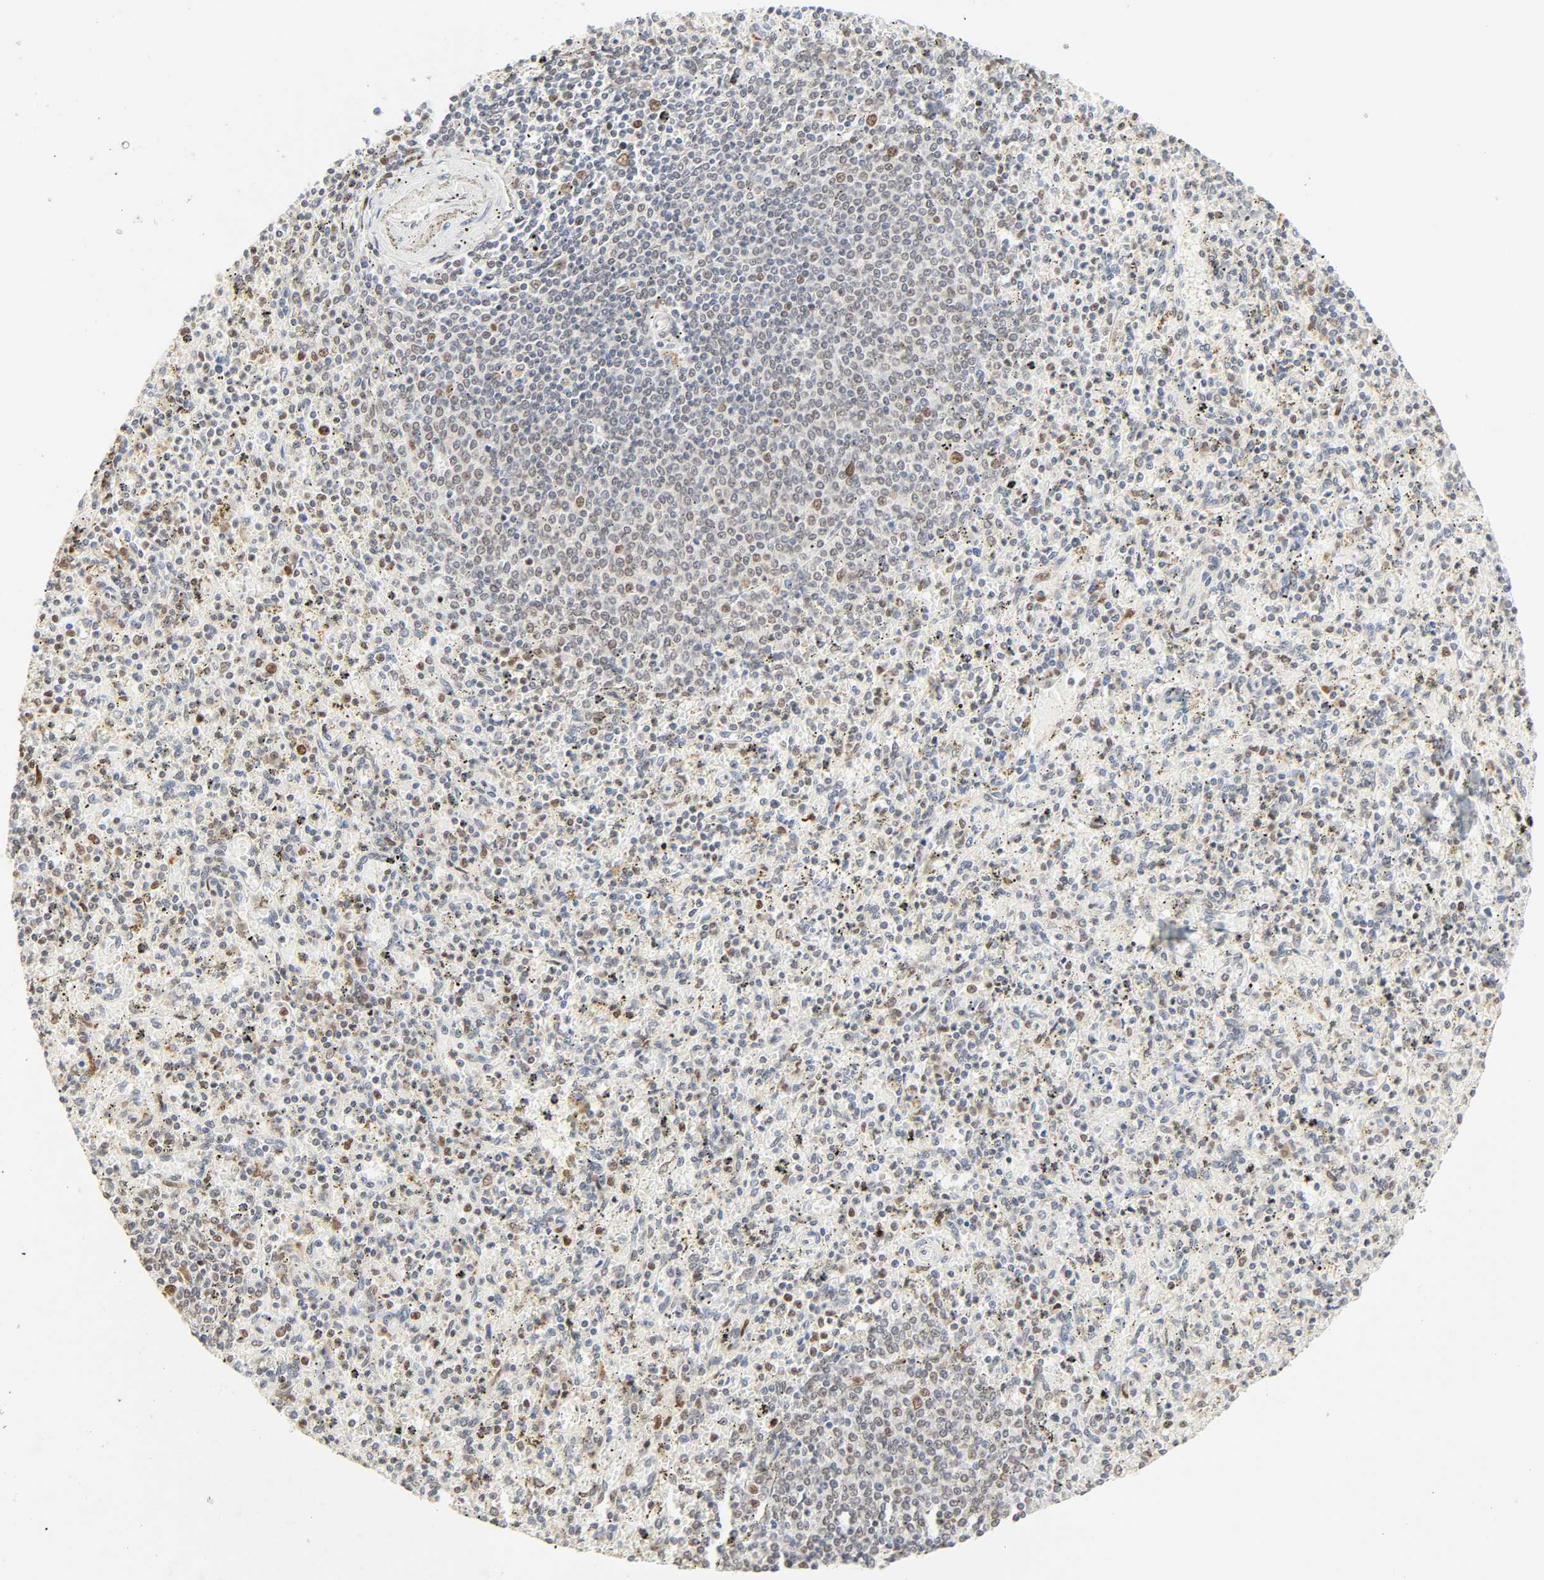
{"staining": {"intensity": "strong", "quantity": "<25%", "location": "nuclear"}, "tissue": "spleen", "cell_type": "Cells in red pulp", "image_type": "normal", "snomed": [{"axis": "morphology", "description": "Normal tissue, NOS"}, {"axis": "topography", "description": "Spleen"}], "caption": "Spleen was stained to show a protein in brown. There is medium levels of strong nuclear positivity in about <25% of cells in red pulp. The protein is shown in brown color, while the nuclei are stained blue.", "gene": "DAZAP1", "patient": {"sex": "male", "age": 72}}